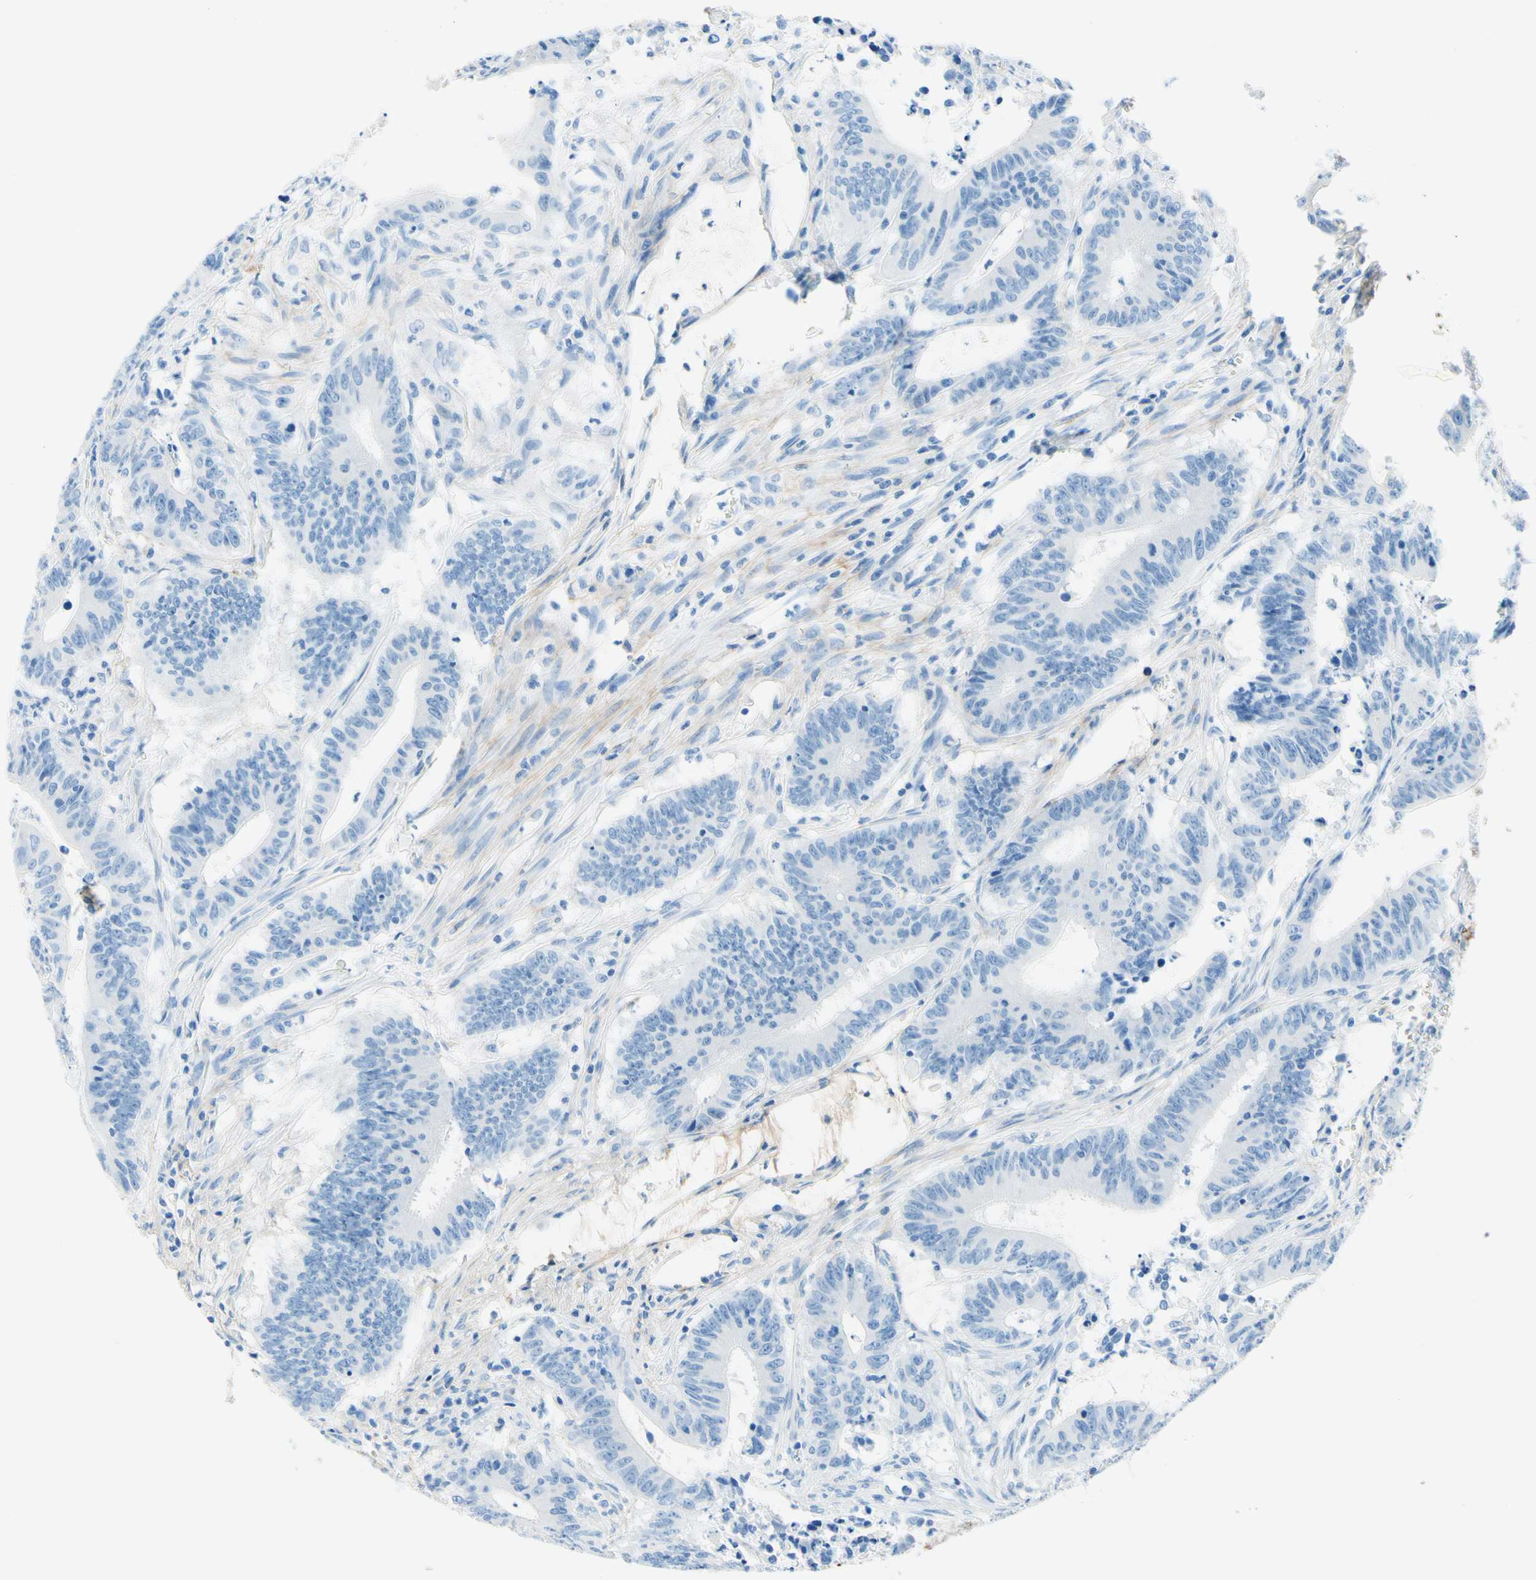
{"staining": {"intensity": "negative", "quantity": "none", "location": "none"}, "tissue": "colorectal cancer", "cell_type": "Tumor cells", "image_type": "cancer", "snomed": [{"axis": "morphology", "description": "Adenocarcinoma, NOS"}, {"axis": "topography", "description": "Colon"}], "caption": "Colorectal adenocarcinoma was stained to show a protein in brown. There is no significant positivity in tumor cells.", "gene": "MFAP5", "patient": {"sex": "male", "age": 45}}